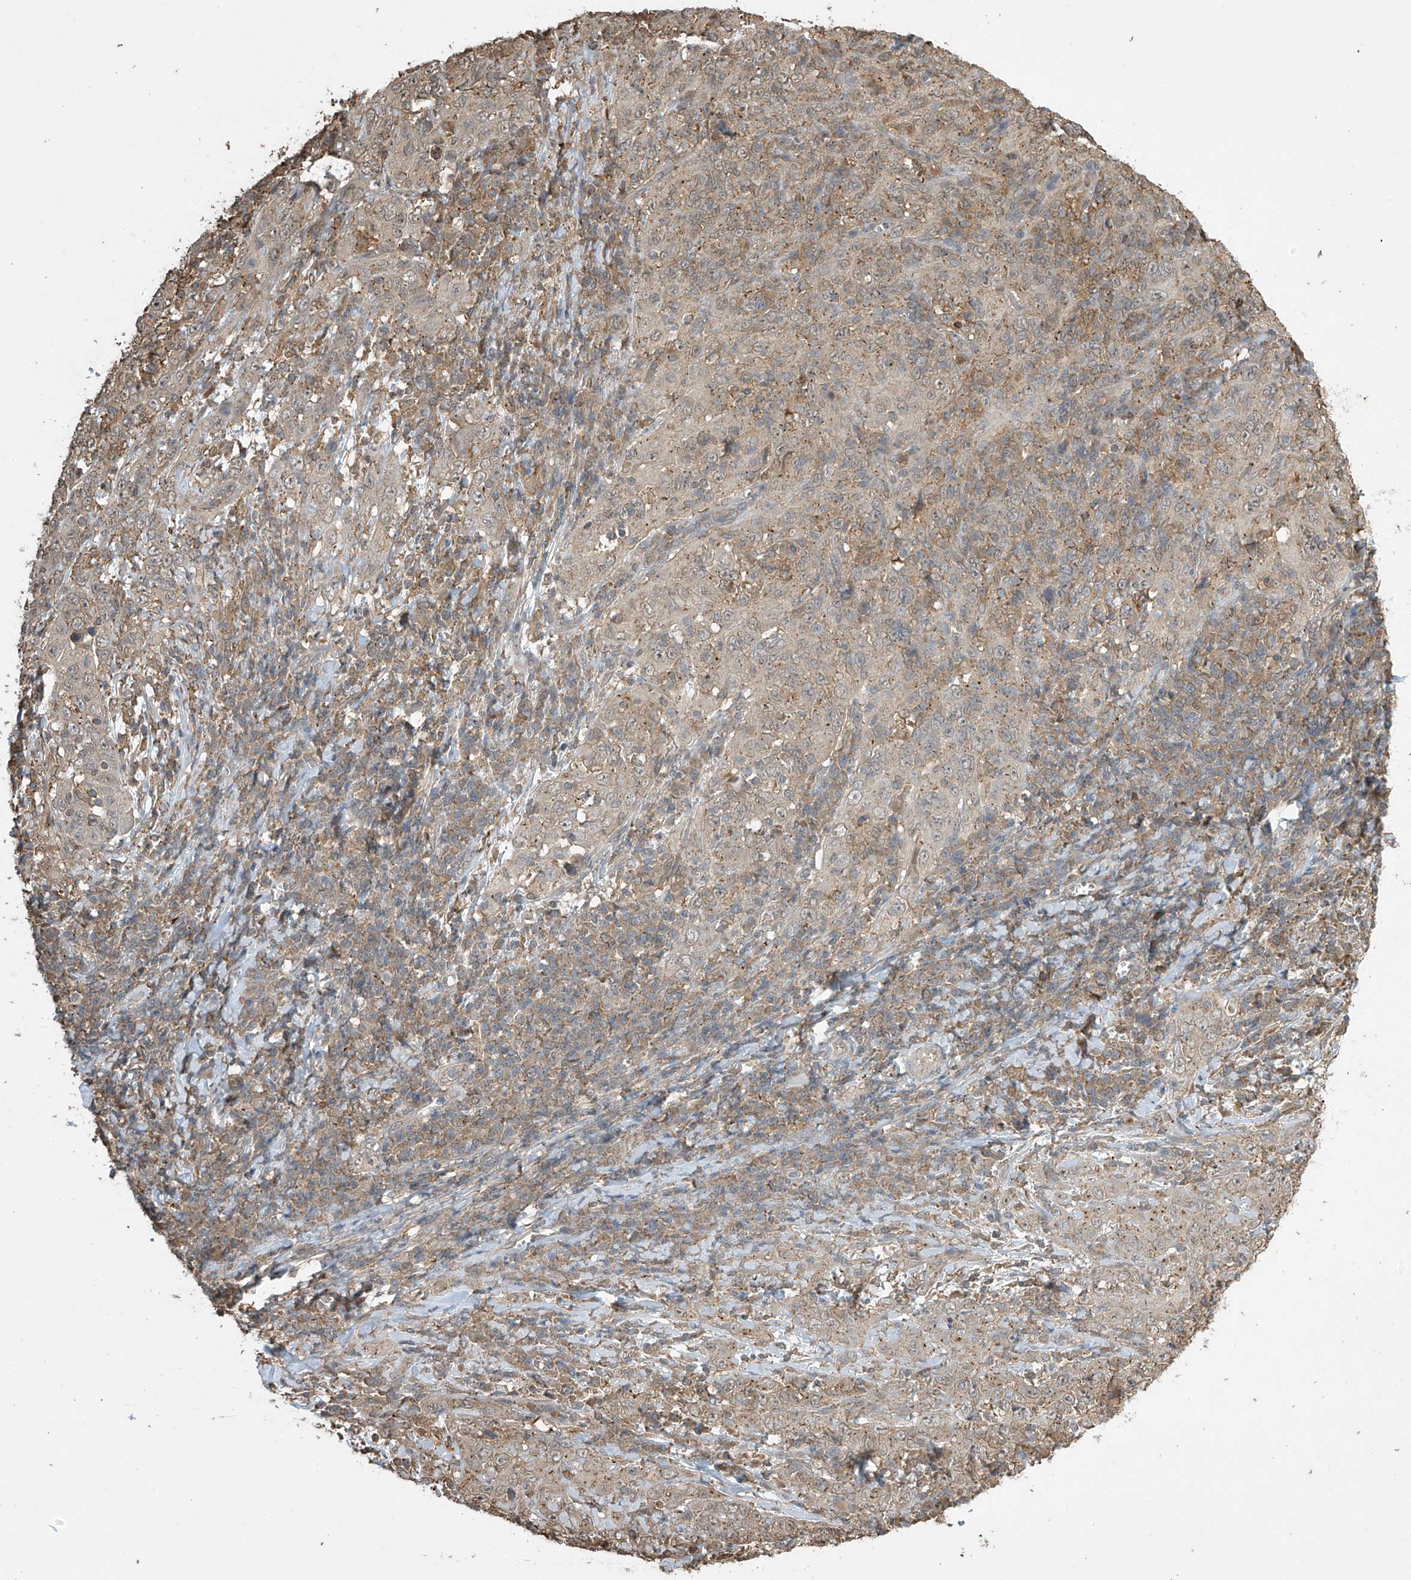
{"staining": {"intensity": "weak", "quantity": ">75%", "location": "cytoplasmic/membranous"}, "tissue": "cervical cancer", "cell_type": "Tumor cells", "image_type": "cancer", "snomed": [{"axis": "morphology", "description": "Squamous cell carcinoma, NOS"}, {"axis": "topography", "description": "Cervix"}], "caption": "Immunohistochemistry (DAB (3,3'-diaminobenzidine)) staining of cervical cancer exhibits weak cytoplasmic/membranous protein positivity in approximately >75% of tumor cells.", "gene": "SLFN14", "patient": {"sex": "female", "age": 46}}